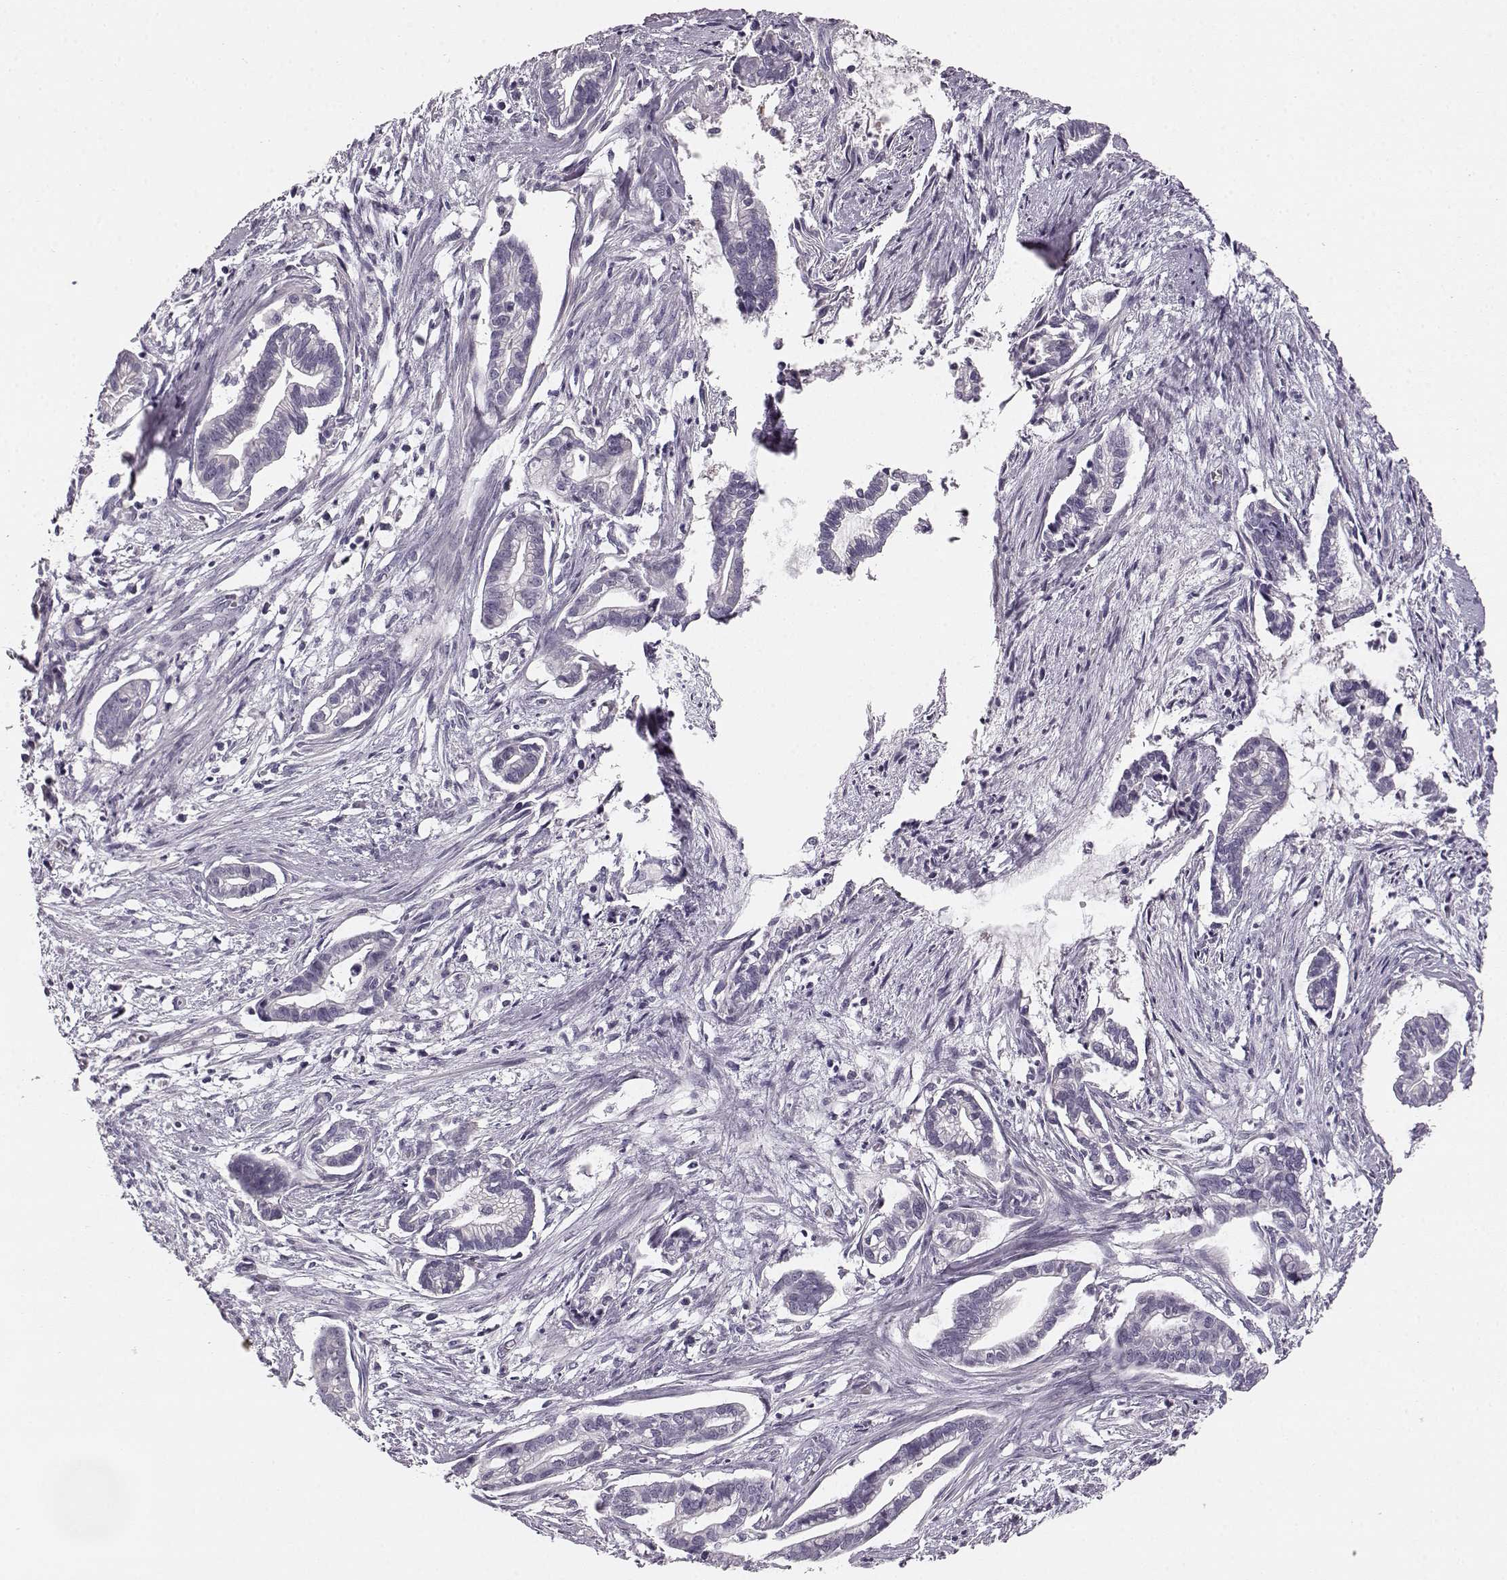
{"staining": {"intensity": "negative", "quantity": "none", "location": "none"}, "tissue": "cervical cancer", "cell_type": "Tumor cells", "image_type": "cancer", "snomed": [{"axis": "morphology", "description": "Adenocarcinoma, NOS"}, {"axis": "topography", "description": "Cervix"}], "caption": "Protein analysis of cervical adenocarcinoma exhibits no significant staining in tumor cells.", "gene": "KIAA0319", "patient": {"sex": "female", "age": 62}}